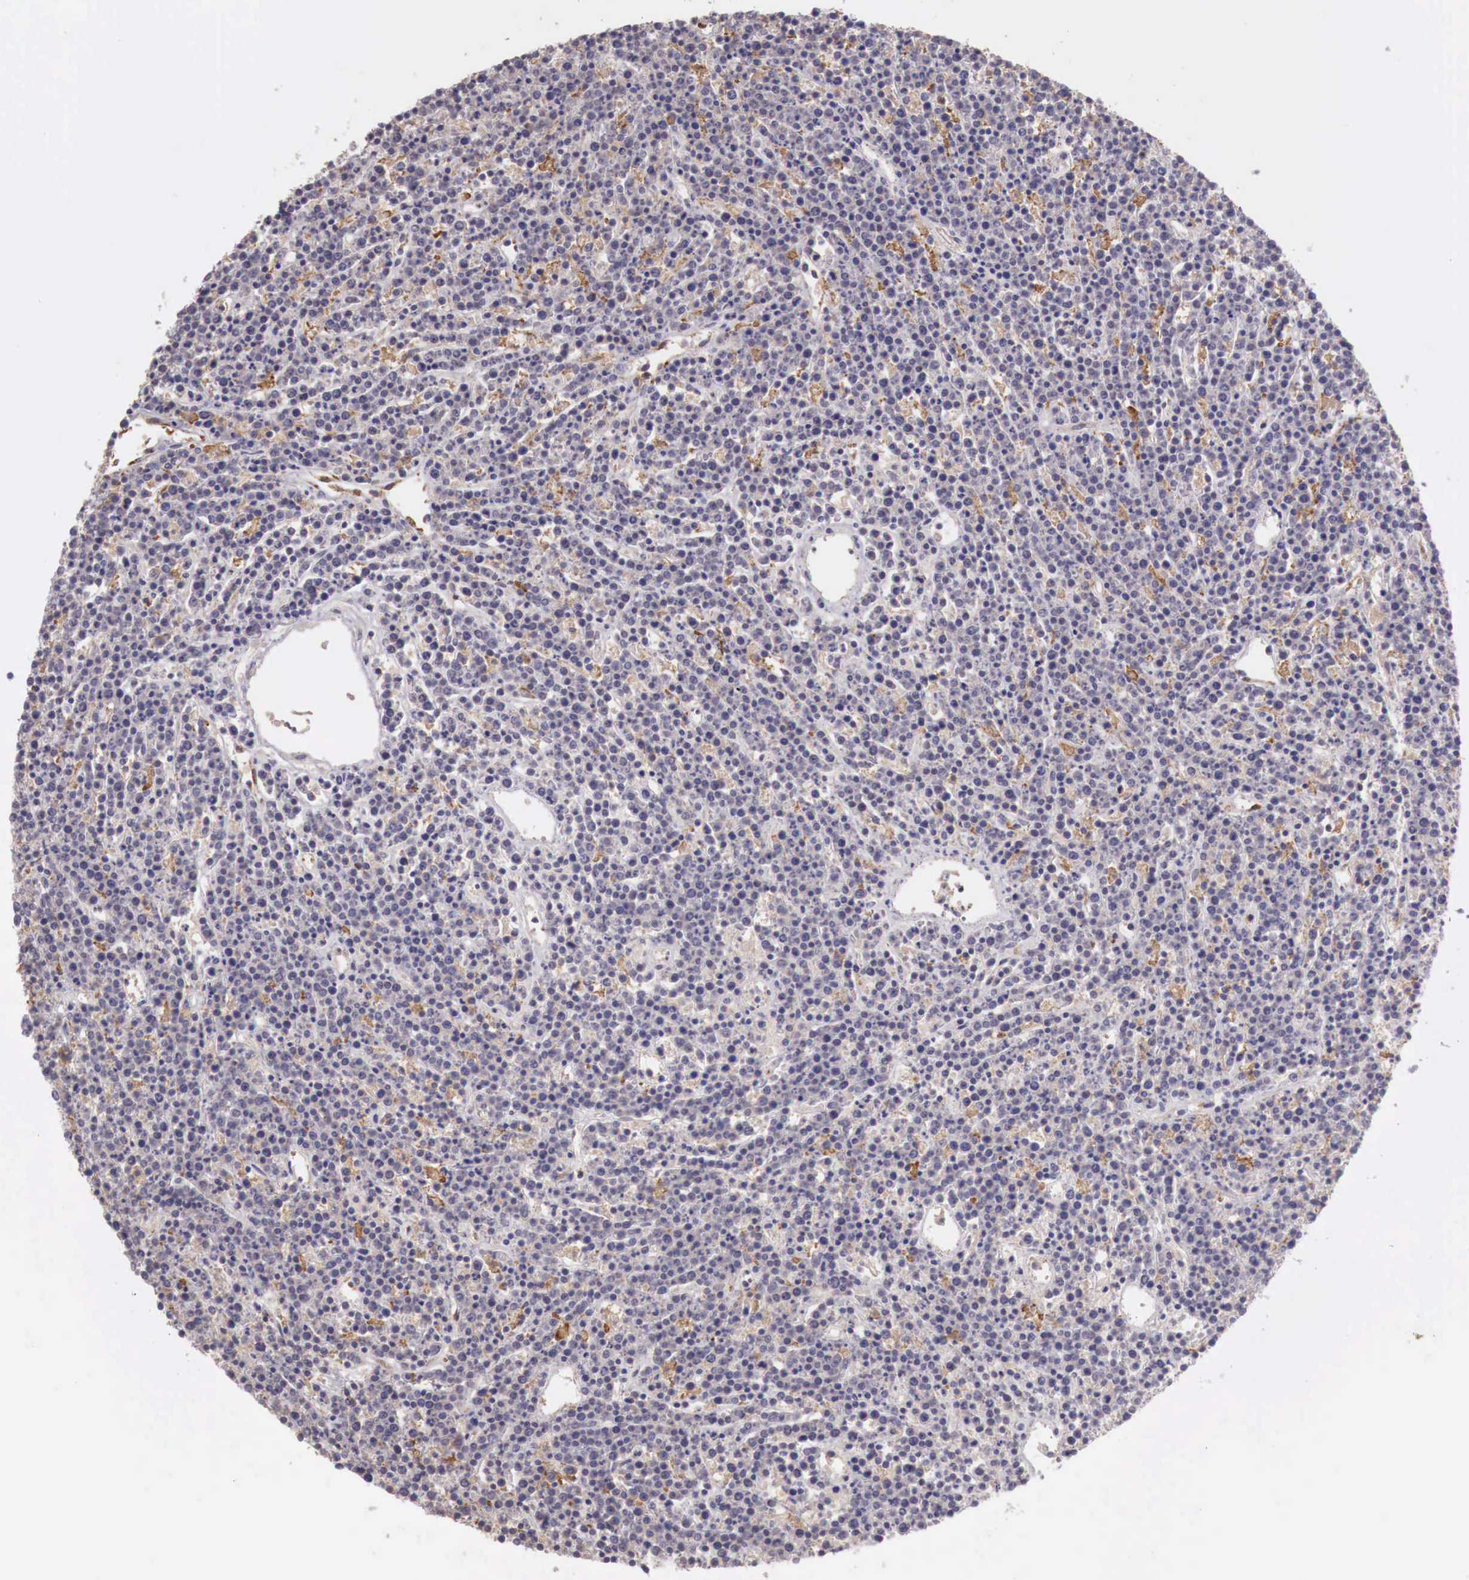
{"staining": {"intensity": "negative", "quantity": "none", "location": "none"}, "tissue": "lymphoma", "cell_type": "Tumor cells", "image_type": "cancer", "snomed": [{"axis": "morphology", "description": "Malignant lymphoma, non-Hodgkin's type, High grade"}, {"axis": "topography", "description": "Ovary"}], "caption": "IHC of malignant lymphoma, non-Hodgkin's type (high-grade) demonstrates no staining in tumor cells. The staining is performed using DAB (3,3'-diaminobenzidine) brown chromogen with nuclei counter-stained in using hematoxylin.", "gene": "CHRDL1", "patient": {"sex": "female", "age": 56}}